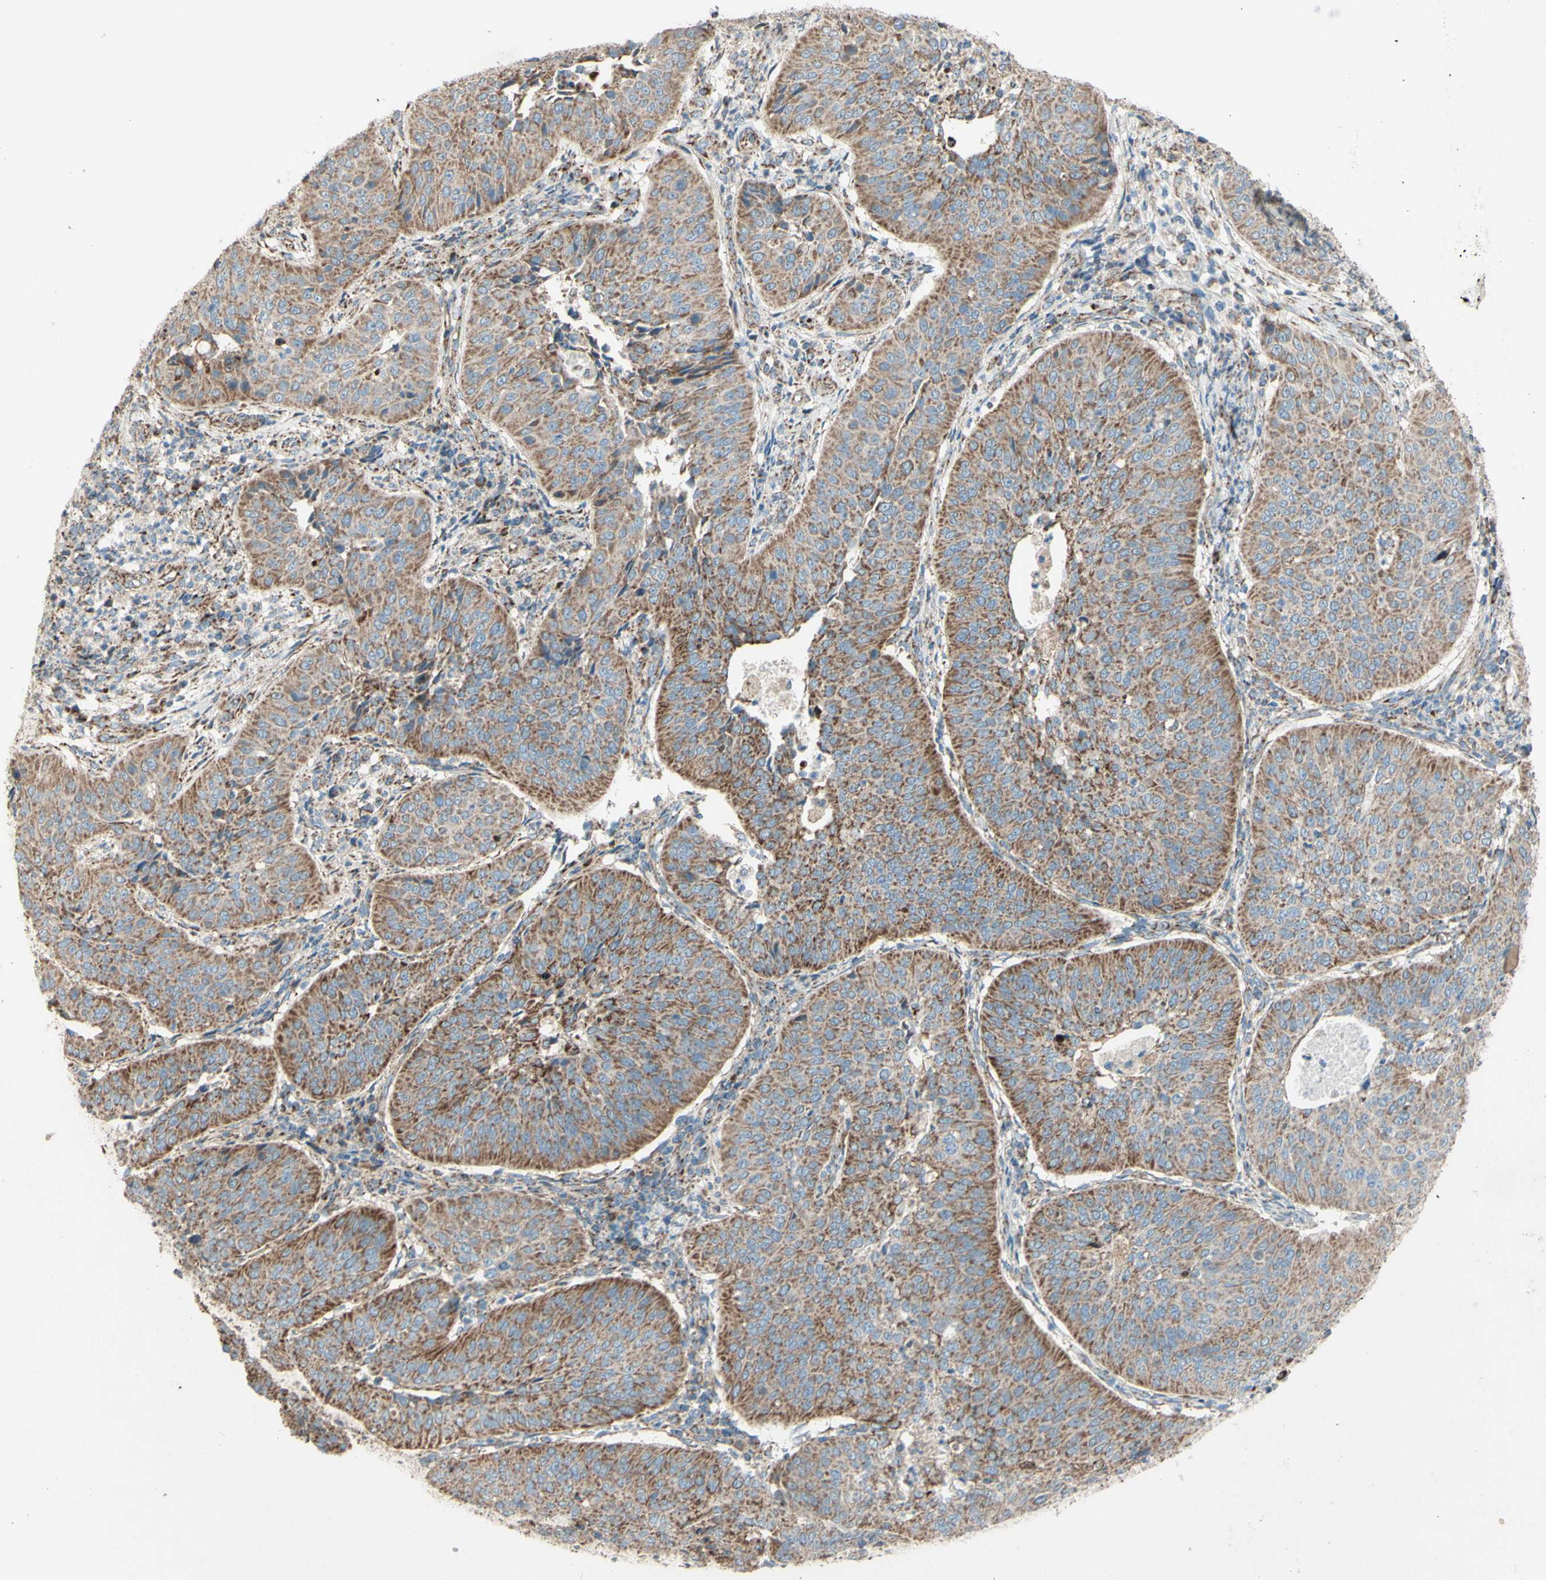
{"staining": {"intensity": "moderate", "quantity": ">75%", "location": "cytoplasmic/membranous"}, "tissue": "cervical cancer", "cell_type": "Tumor cells", "image_type": "cancer", "snomed": [{"axis": "morphology", "description": "Normal tissue, NOS"}, {"axis": "morphology", "description": "Squamous cell carcinoma, NOS"}, {"axis": "topography", "description": "Cervix"}], "caption": "A medium amount of moderate cytoplasmic/membranous positivity is appreciated in about >75% of tumor cells in cervical cancer tissue.", "gene": "RHOT1", "patient": {"sex": "female", "age": 39}}